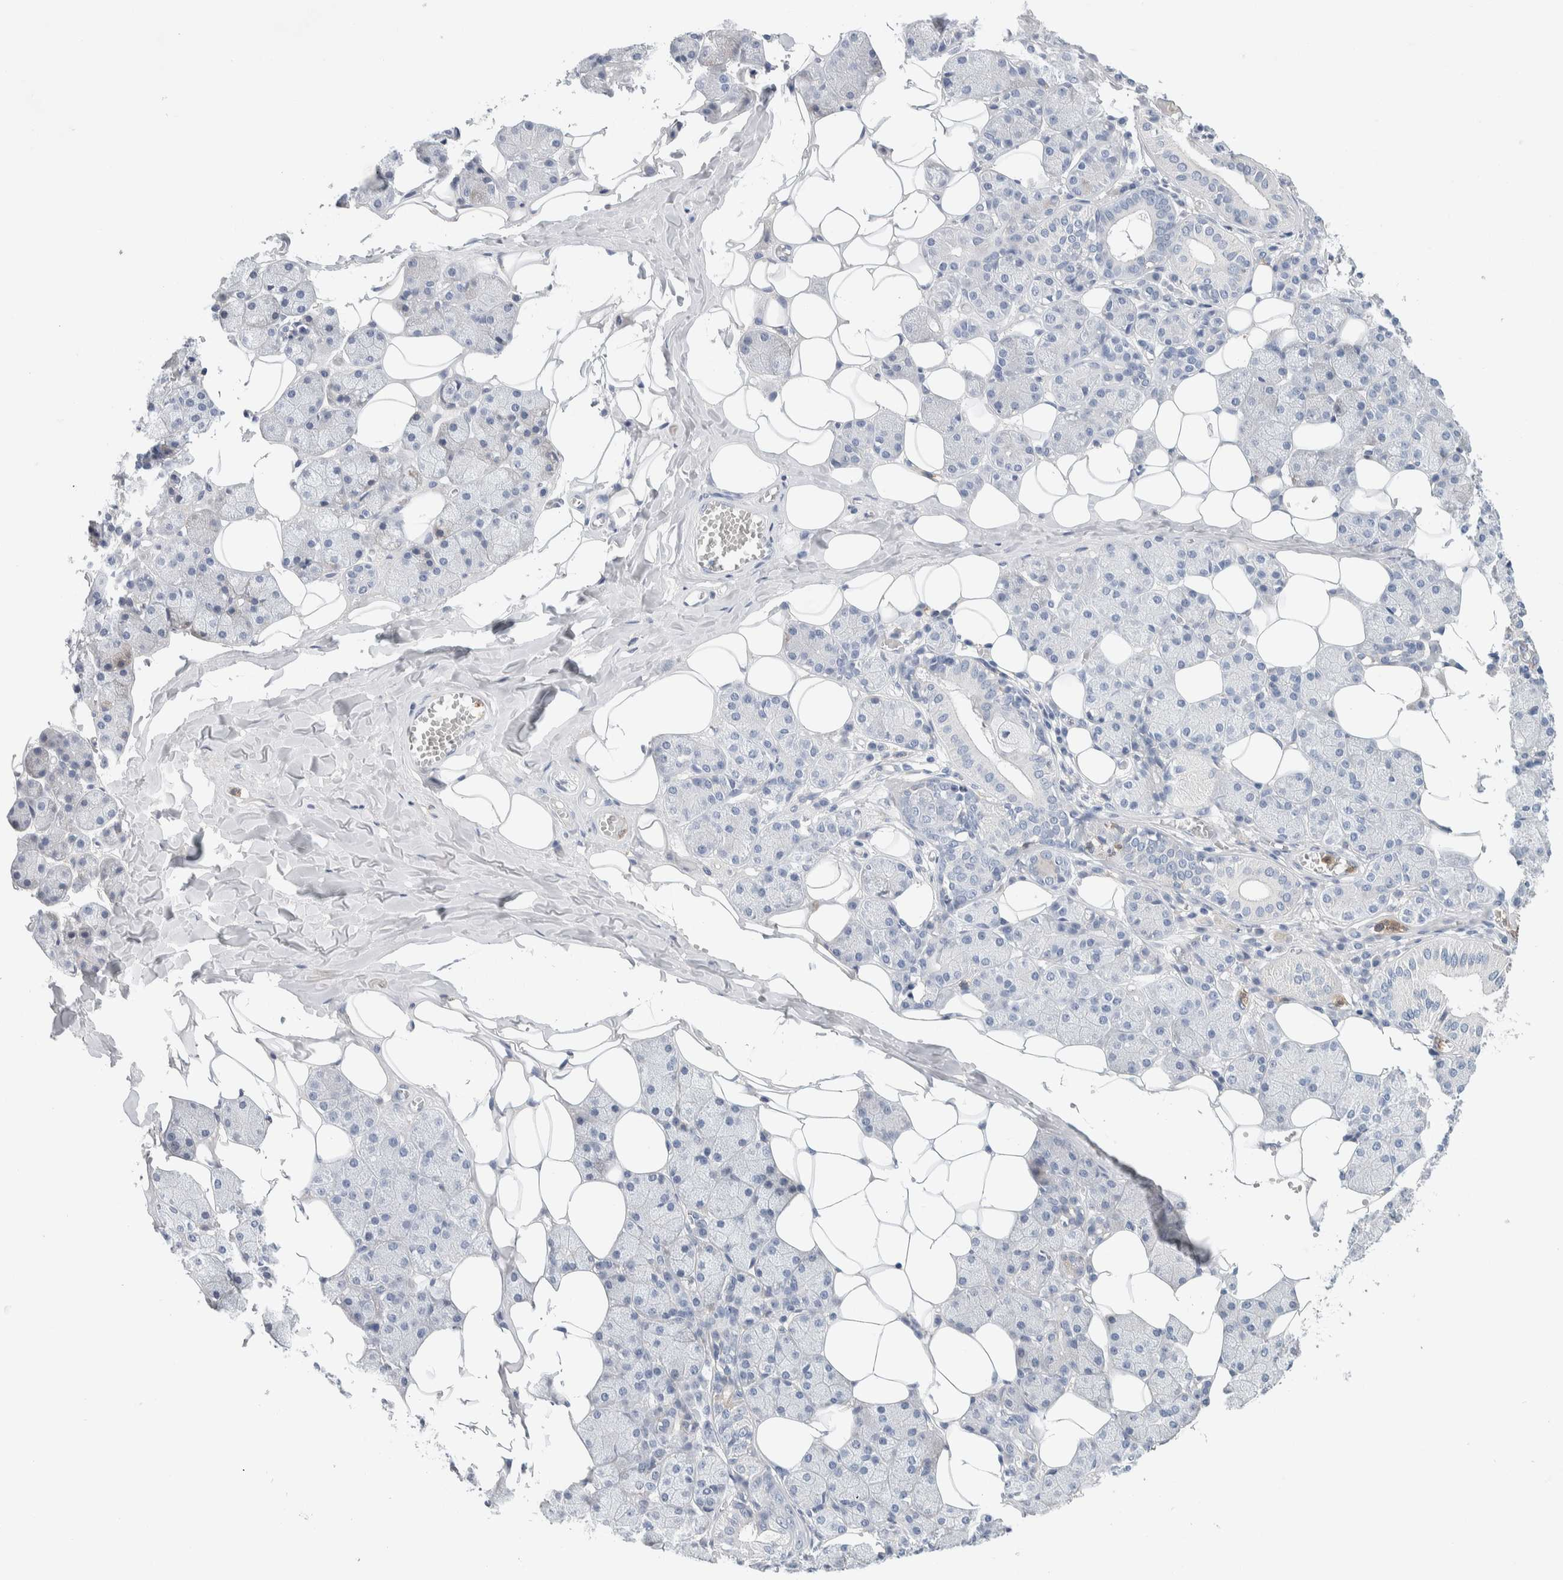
{"staining": {"intensity": "negative", "quantity": "none", "location": "none"}, "tissue": "salivary gland", "cell_type": "Glandular cells", "image_type": "normal", "snomed": [{"axis": "morphology", "description": "Normal tissue, NOS"}, {"axis": "topography", "description": "Salivary gland"}], "caption": "Protein analysis of normal salivary gland shows no significant positivity in glandular cells. Nuclei are stained in blue.", "gene": "NCF2", "patient": {"sex": "female", "age": 33}}